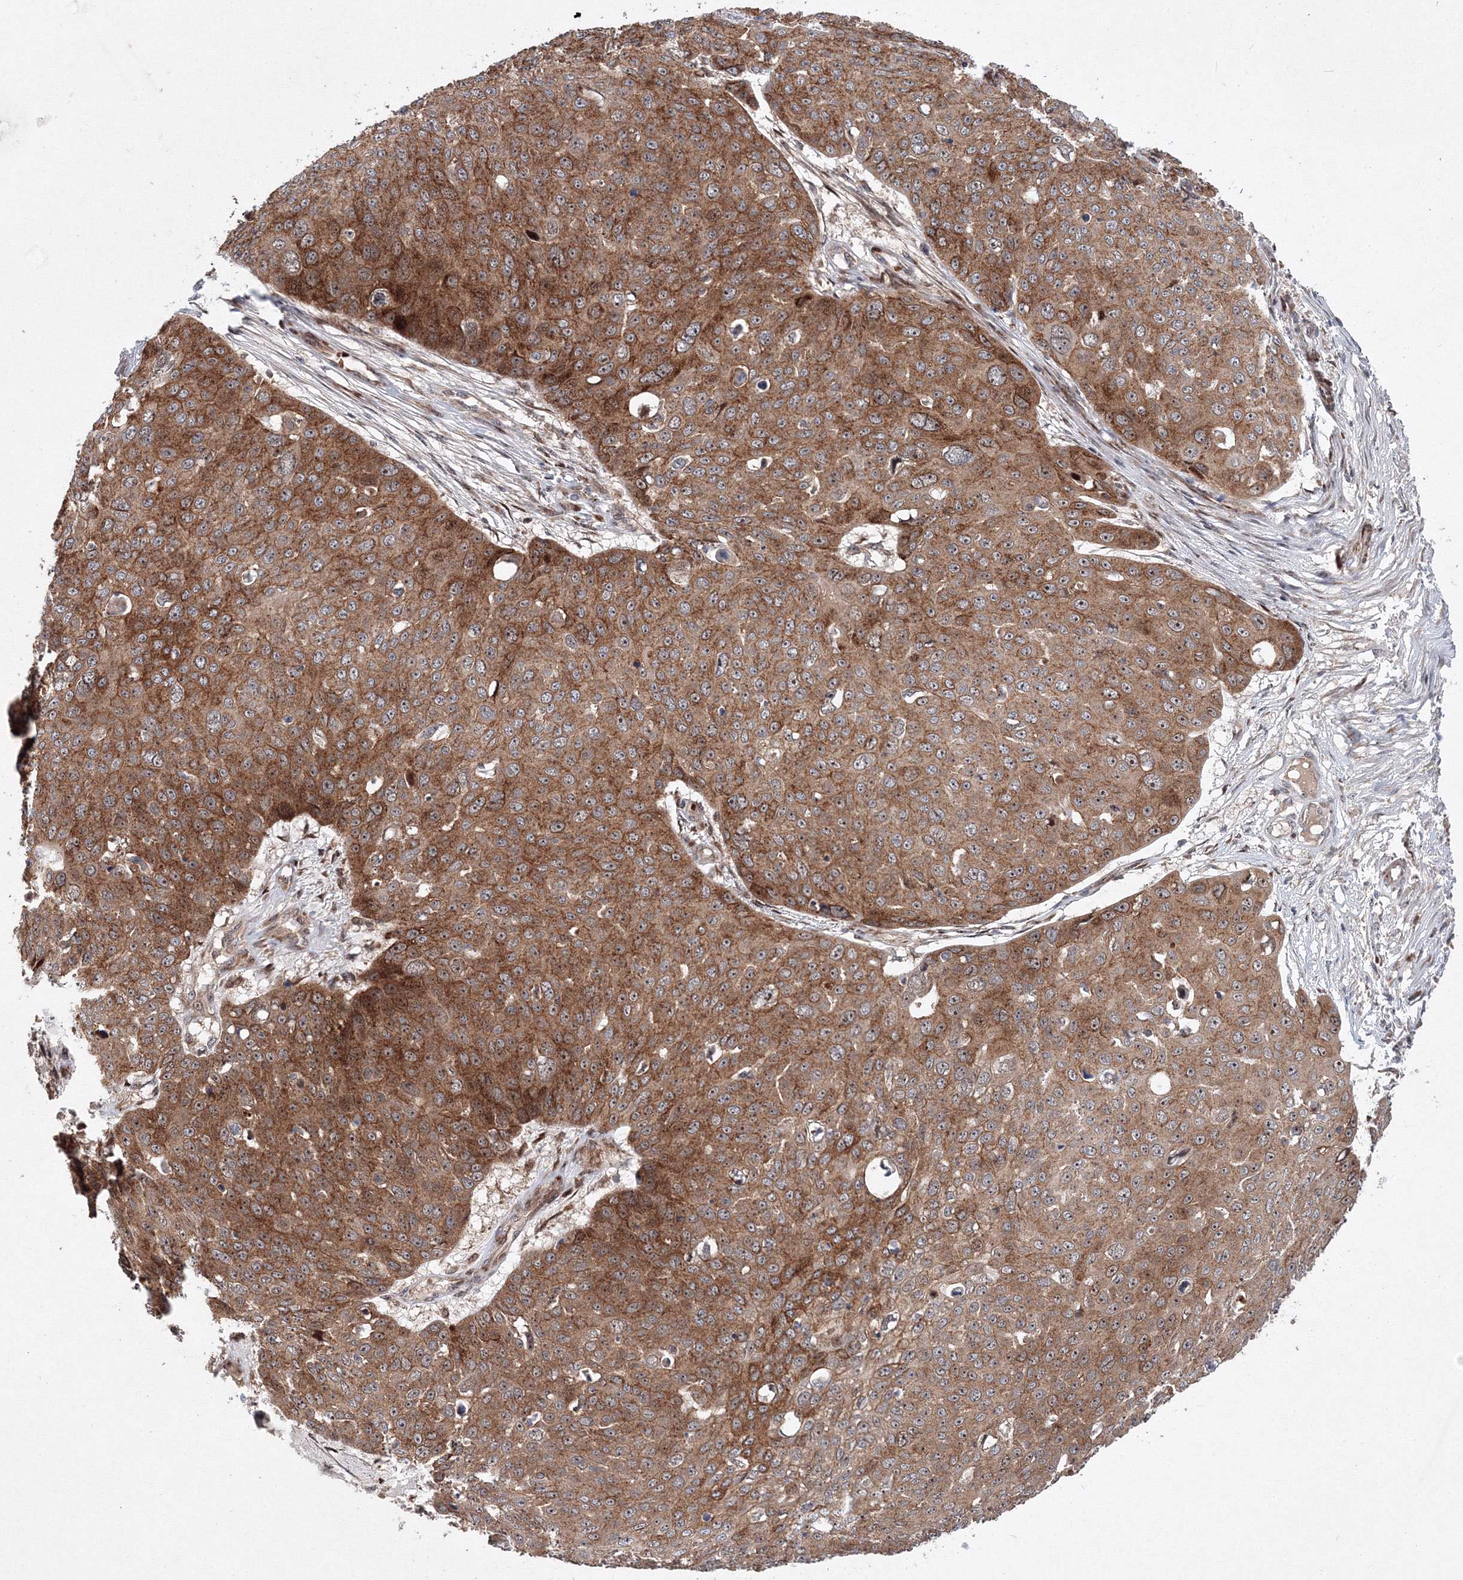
{"staining": {"intensity": "moderate", "quantity": ">75%", "location": "cytoplasmic/membranous,nuclear"}, "tissue": "skin cancer", "cell_type": "Tumor cells", "image_type": "cancer", "snomed": [{"axis": "morphology", "description": "Squamous cell carcinoma, NOS"}, {"axis": "topography", "description": "Skin"}], "caption": "DAB immunohistochemical staining of skin cancer displays moderate cytoplasmic/membranous and nuclear protein staining in about >75% of tumor cells.", "gene": "ANKAR", "patient": {"sex": "male", "age": 71}}